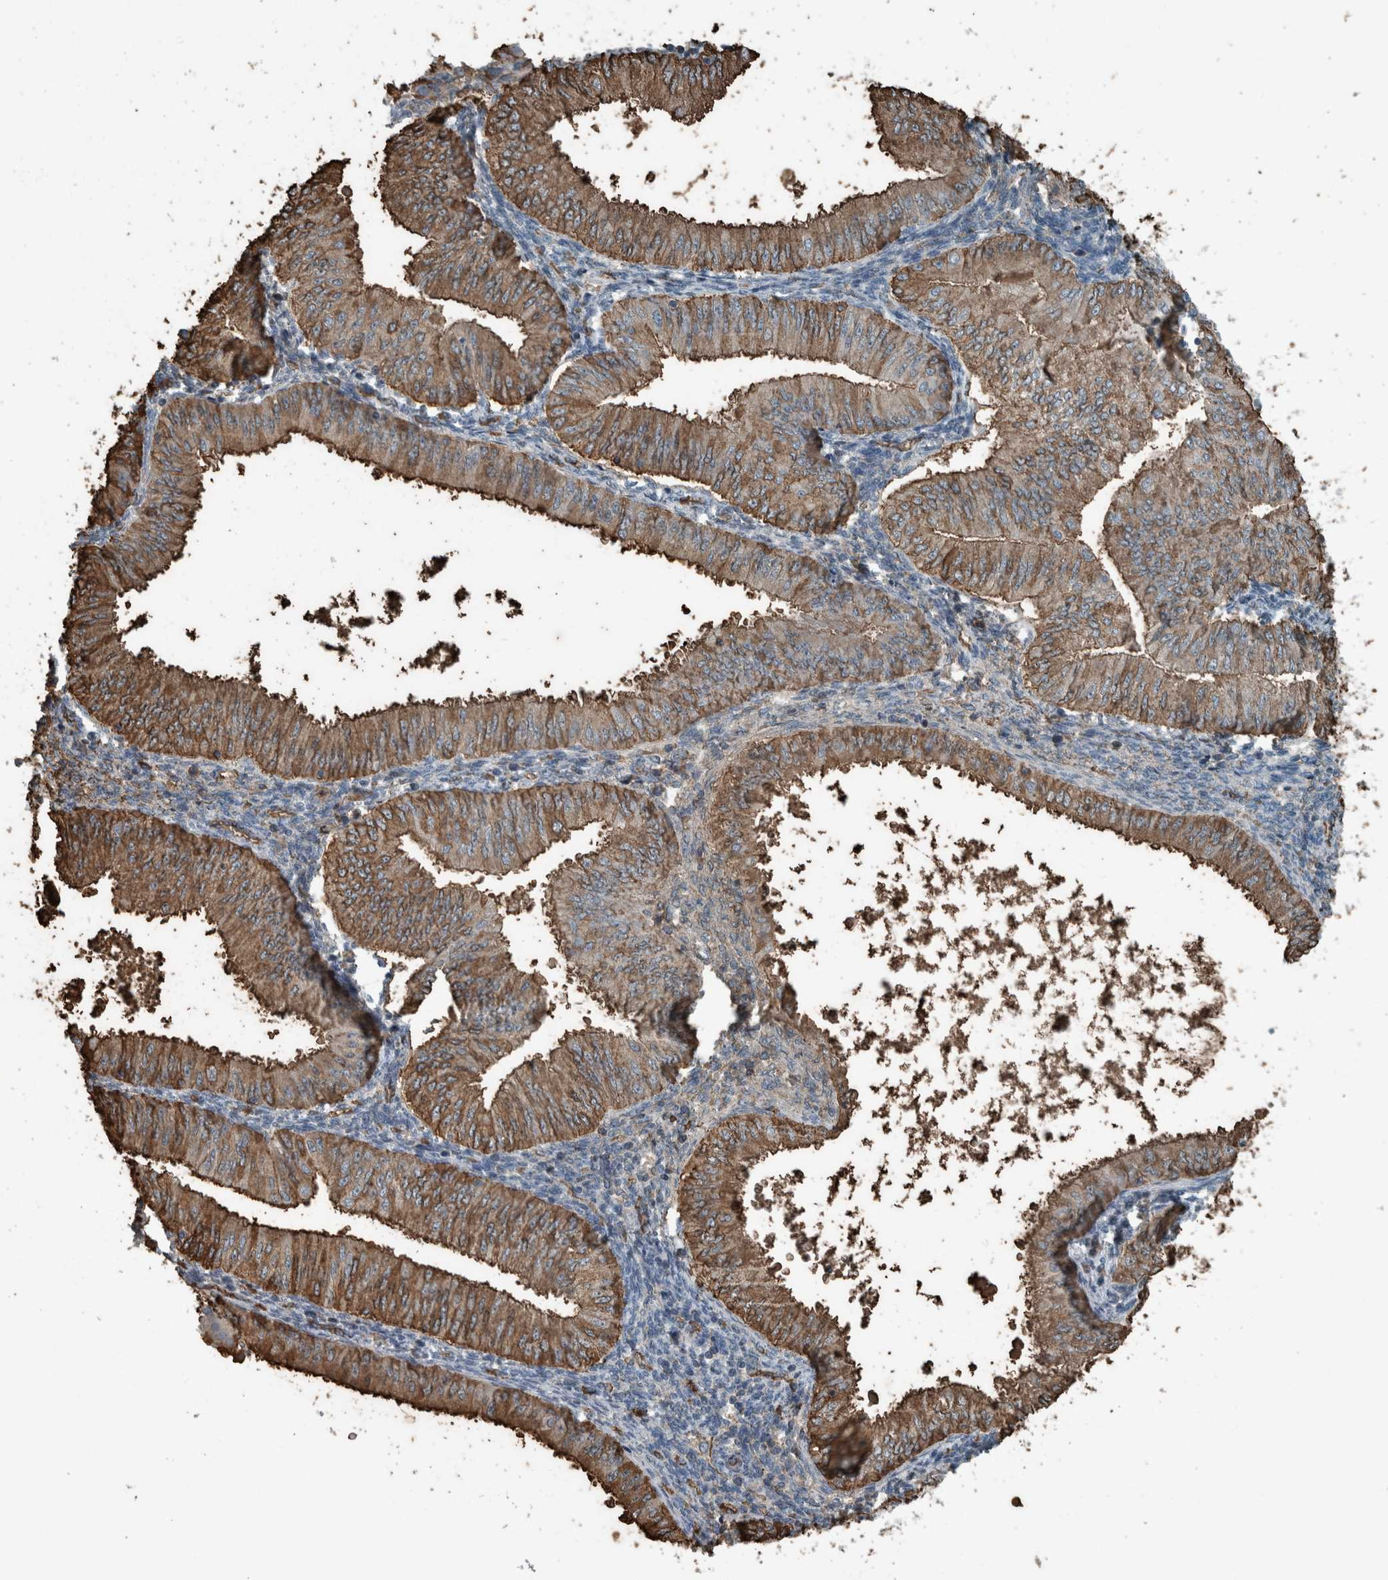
{"staining": {"intensity": "moderate", "quantity": ">75%", "location": "cytoplasmic/membranous"}, "tissue": "endometrial cancer", "cell_type": "Tumor cells", "image_type": "cancer", "snomed": [{"axis": "morphology", "description": "Normal tissue, NOS"}, {"axis": "morphology", "description": "Adenocarcinoma, NOS"}, {"axis": "topography", "description": "Endometrium"}], "caption": "This is an image of immunohistochemistry staining of endometrial cancer, which shows moderate staining in the cytoplasmic/membranous of tumor cells.", "gene": "LBP", "patient": {"sex": "female", "age": 53}}